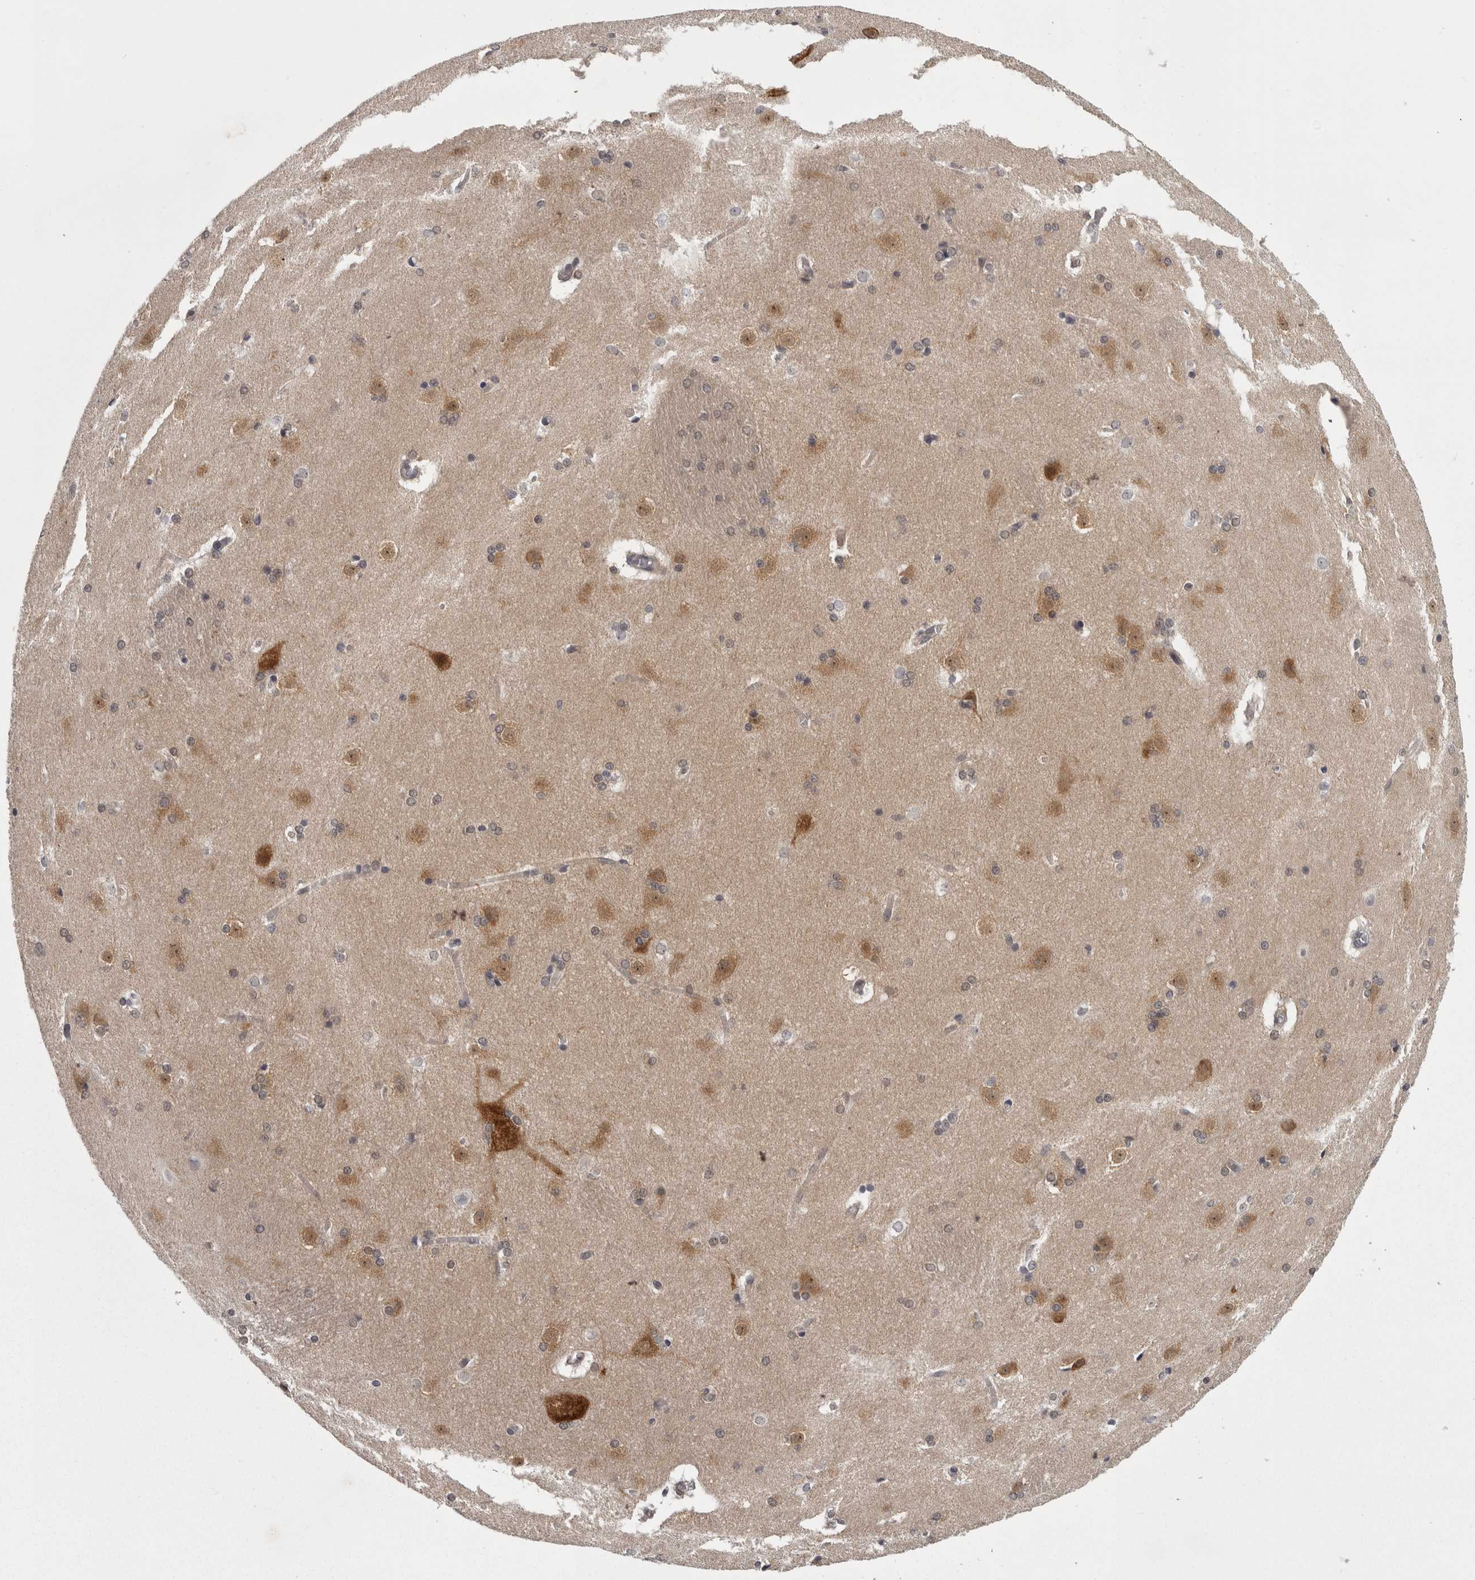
{"staining": {"intensity": "moderate", "quantity": "<25%", "location": "cytoplasmic/membranous,nuclear"}, "tissue": "caudate", "cell_type": "Glial cells", "image_type": "normal", "snomed": [{"axis": "morphology", "description": "Normal tissue, NOS"}, {"axis": "topography", "description": "Lateral ventricle wall"}], "caption": "DAB immunohistochemical staining of normal human caudate exhibits moderate cytoplasmic/membranous,nuclear protein expression in about <25% of glial cells.", "gene": "CACYBP", "patient": {"sex": "female", "age": 19}}